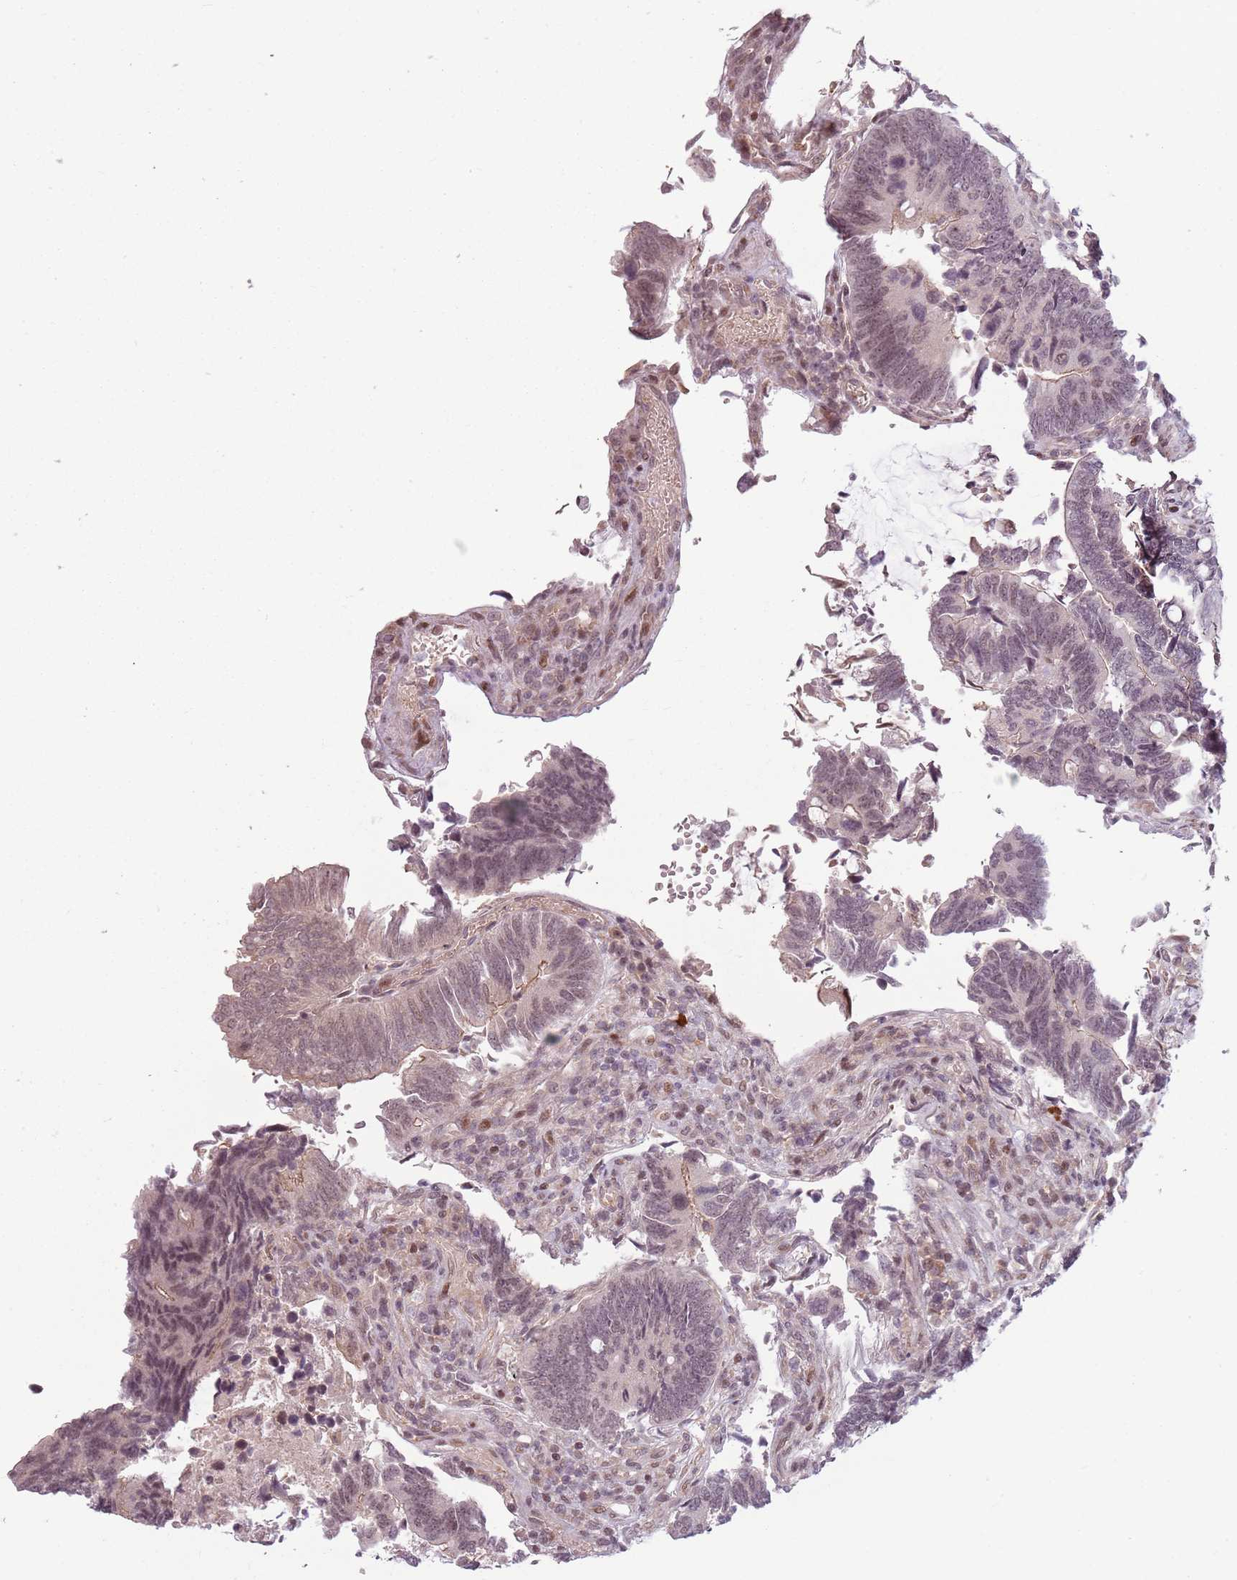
{"staining": {"intensity": "weak", "quantity": "<25%", "location": "nuclear"}, "tissue": "colorectal cancer", "cell_type": "Tumor cells", "image_type": "cancer", "snomed": [{"axis": "morphology", "description": "Adenocarcinoma, NOS"}, {"axis": "topography", "description": "Colon"}], "caption": "IHC histopathology image of adenocarcinoma (colorectal) stained for a protein (brown), which exhibits no expression in tumor cells. (DAB immunohistochemistry with hematoxylin counter stain).", "gene": "ADGRG1", "patient": {"sex": "male", "age": 87}}